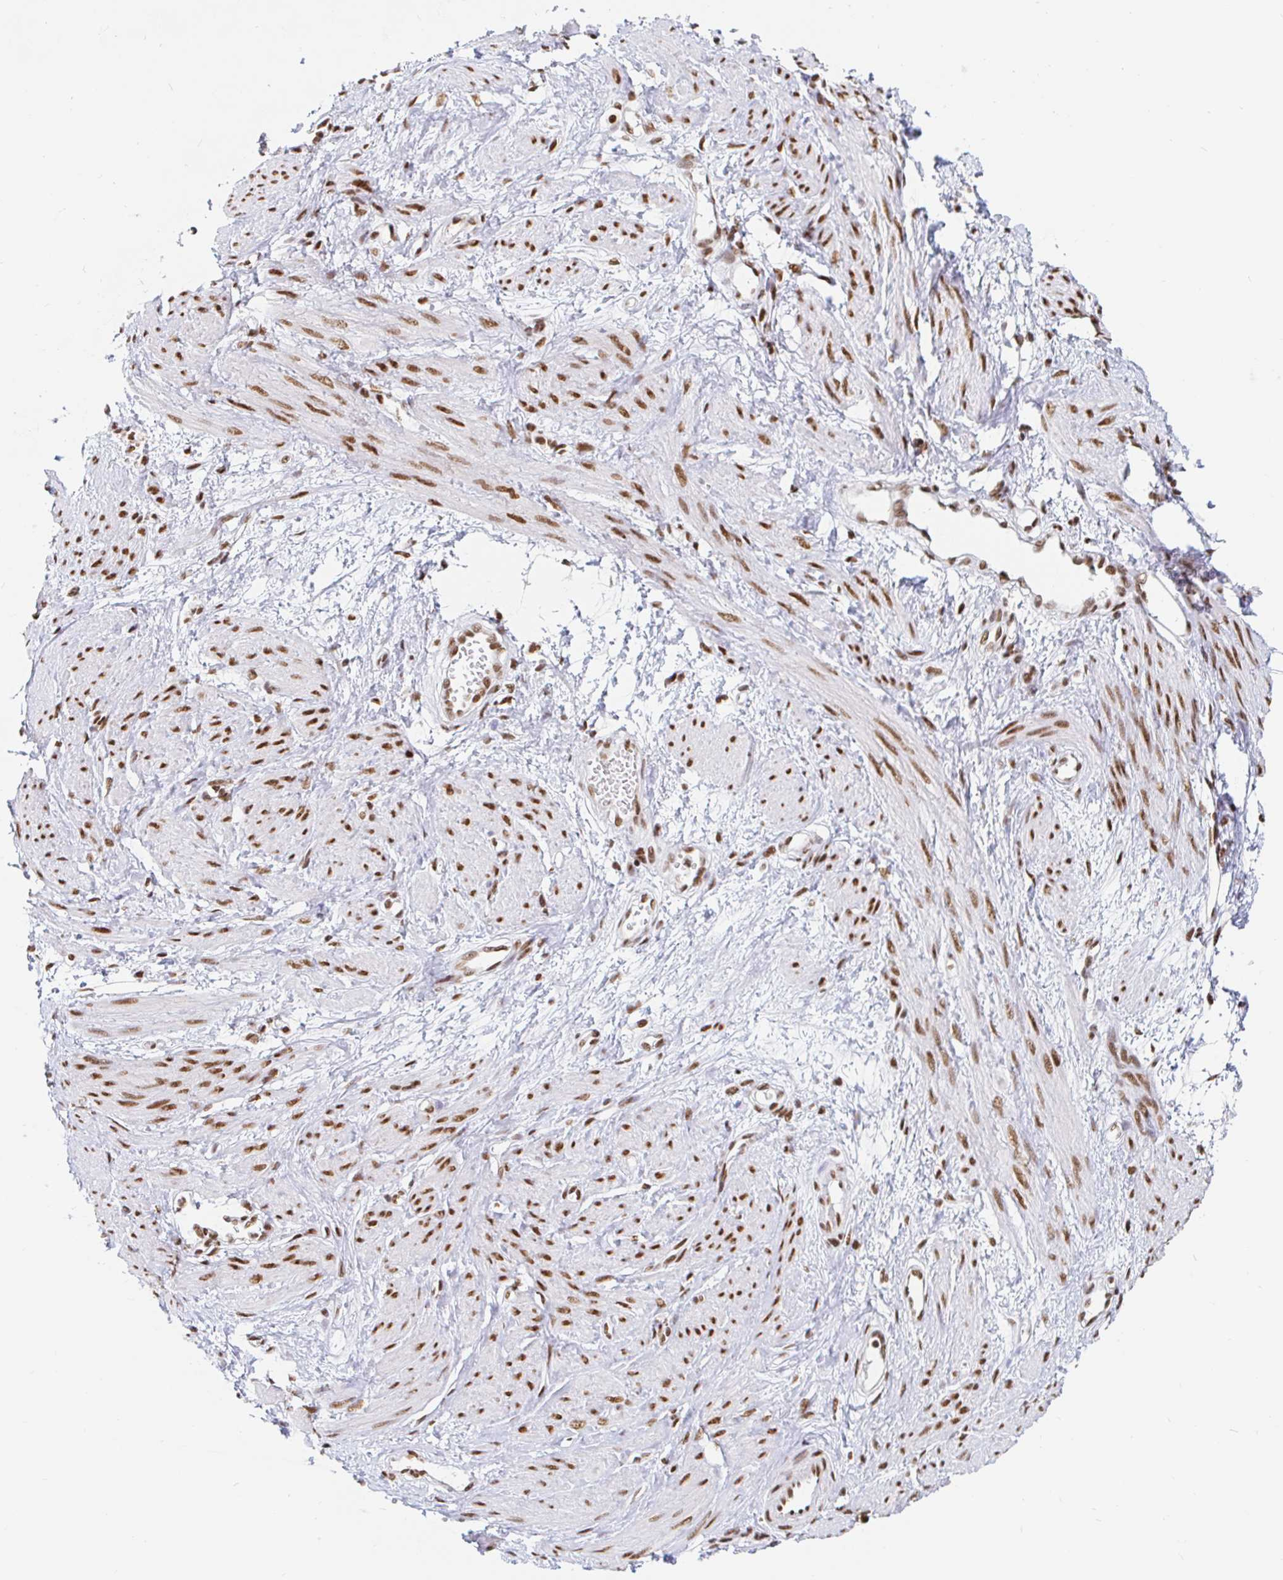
{"staining": {"intensity": "moderate", "quantity": ">75%", "location": "nuclear"}, "tissue": "smooth muscle", "cell_type": "Smooth muscle cells", "image_type": "normal", "snomed": [{"axis": "morphology", "description": "Normal tissue, NOS"}, {"axis": "topography", "description": "Smooth muscle"}, {"axis": "topography", "description": "Uterus"}], "caption": "Smooth muscle was stained to show a protein in brown. There is medium levels of moderate nuclear positivity in about >75% of smooth muscle cells. Immunohistochemistry (ihc) stains the protein in brown and the nuclei are stained blue.", "gene": "RBMXL1", "patient": {"sex": "female", "age": 39}}